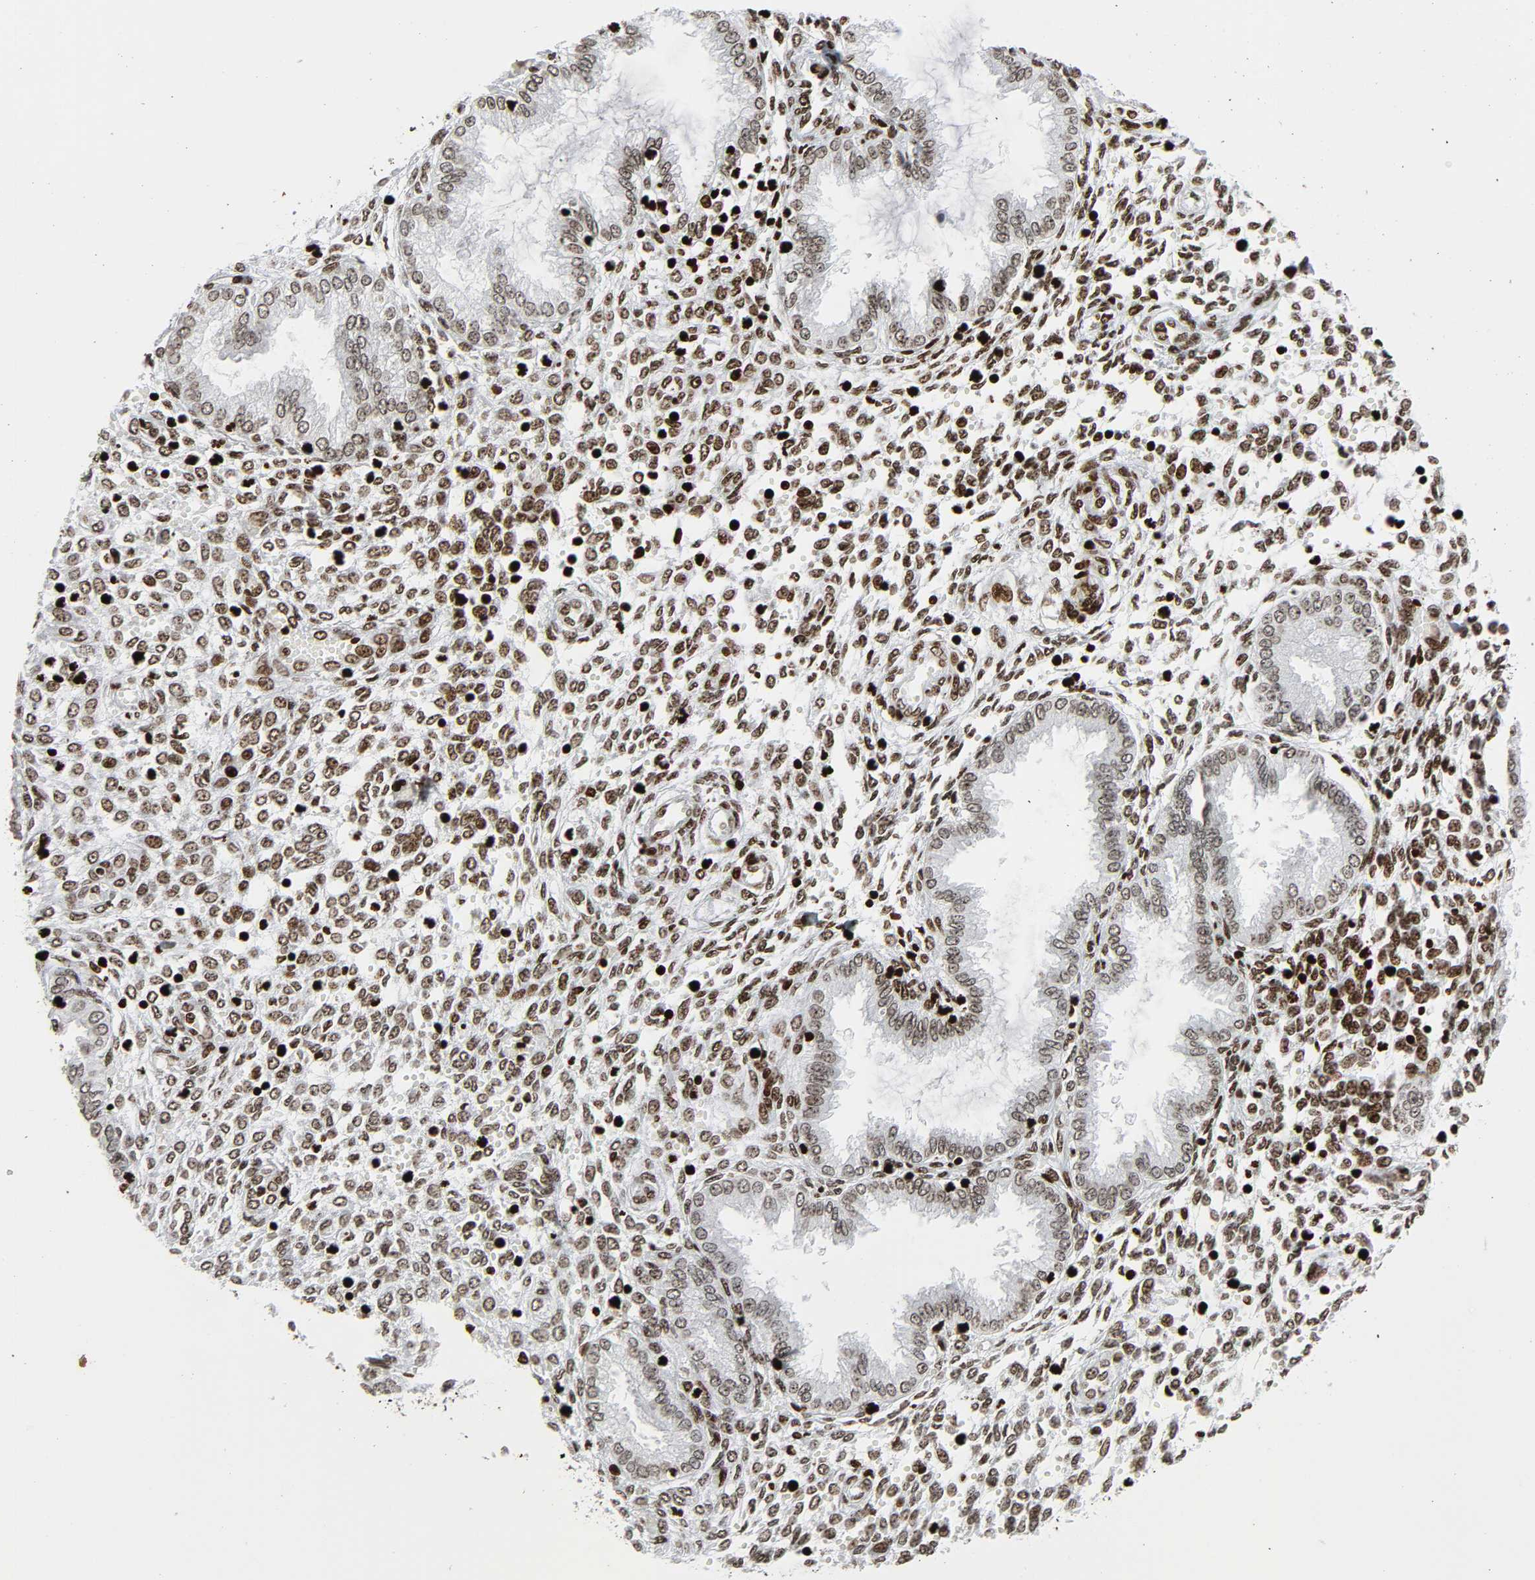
{"staining": {"intensity": "strong", "quantity": ">75%", "location": "nuclear"}, "tissue": "endometrium", "cell_type": "Cells in endometrial stroma", "image_type": "normal", "snomed": [{"axis": "morphology", "description": "Normal tissue, NOS"}, {"axis": "topography", "description": "Endometrium"}], "caption": "High-magnification brightfield microscopy of benign endometrium stained with DAB (brown) and counterstained with hematoxylin (blue). cells in endometrial stroma exhibit strong nuclear staining is present in approximately>75% of cells.", "gene": "RXRA", "patient": {"sex": "female", "age": 33}}